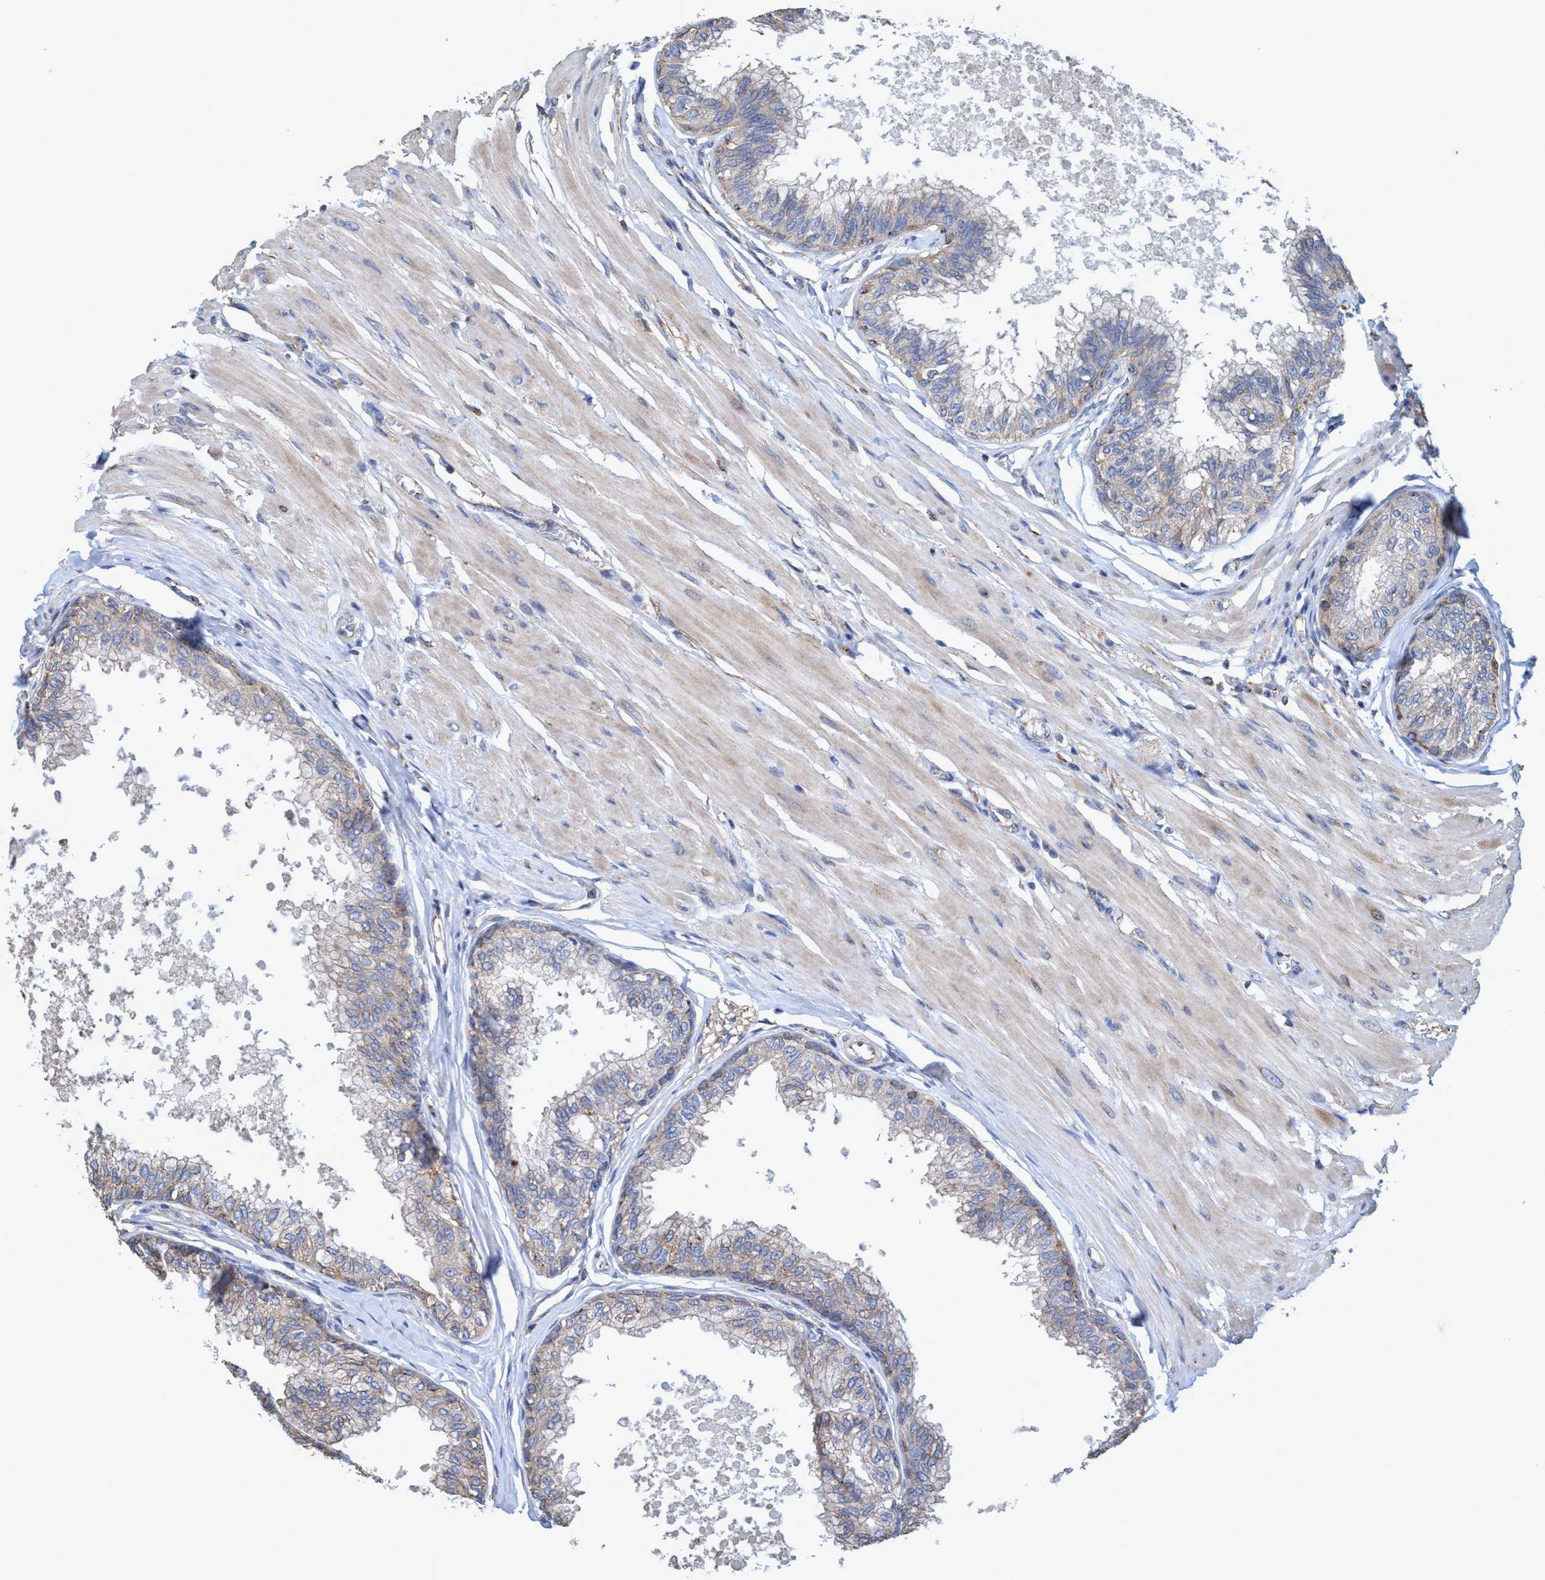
{"staining": {"intensity": "weak", "quantity": "<25%", "location": "cytoplasmic/membranous"}, "tissue": "prostate", "cell_type": "Glandular cells", "image_type": "normal", "snomed": [{"axis": "morphology", "description": "Normal tissue, NOS"}, {"axis": "topography", "description": "Prostate"}, {"axis": "topography", "description": "Seminal veicle"}], "caption": "Immunohistochemical staining of unremarkable human prostate displays no significant staining in glandular cells. (Brightfield microscopy of DAB immunohistochemistry (IHC) at high magnification).", "gene": "BICD2", "patient": {"sex": "male", "age": 60}}